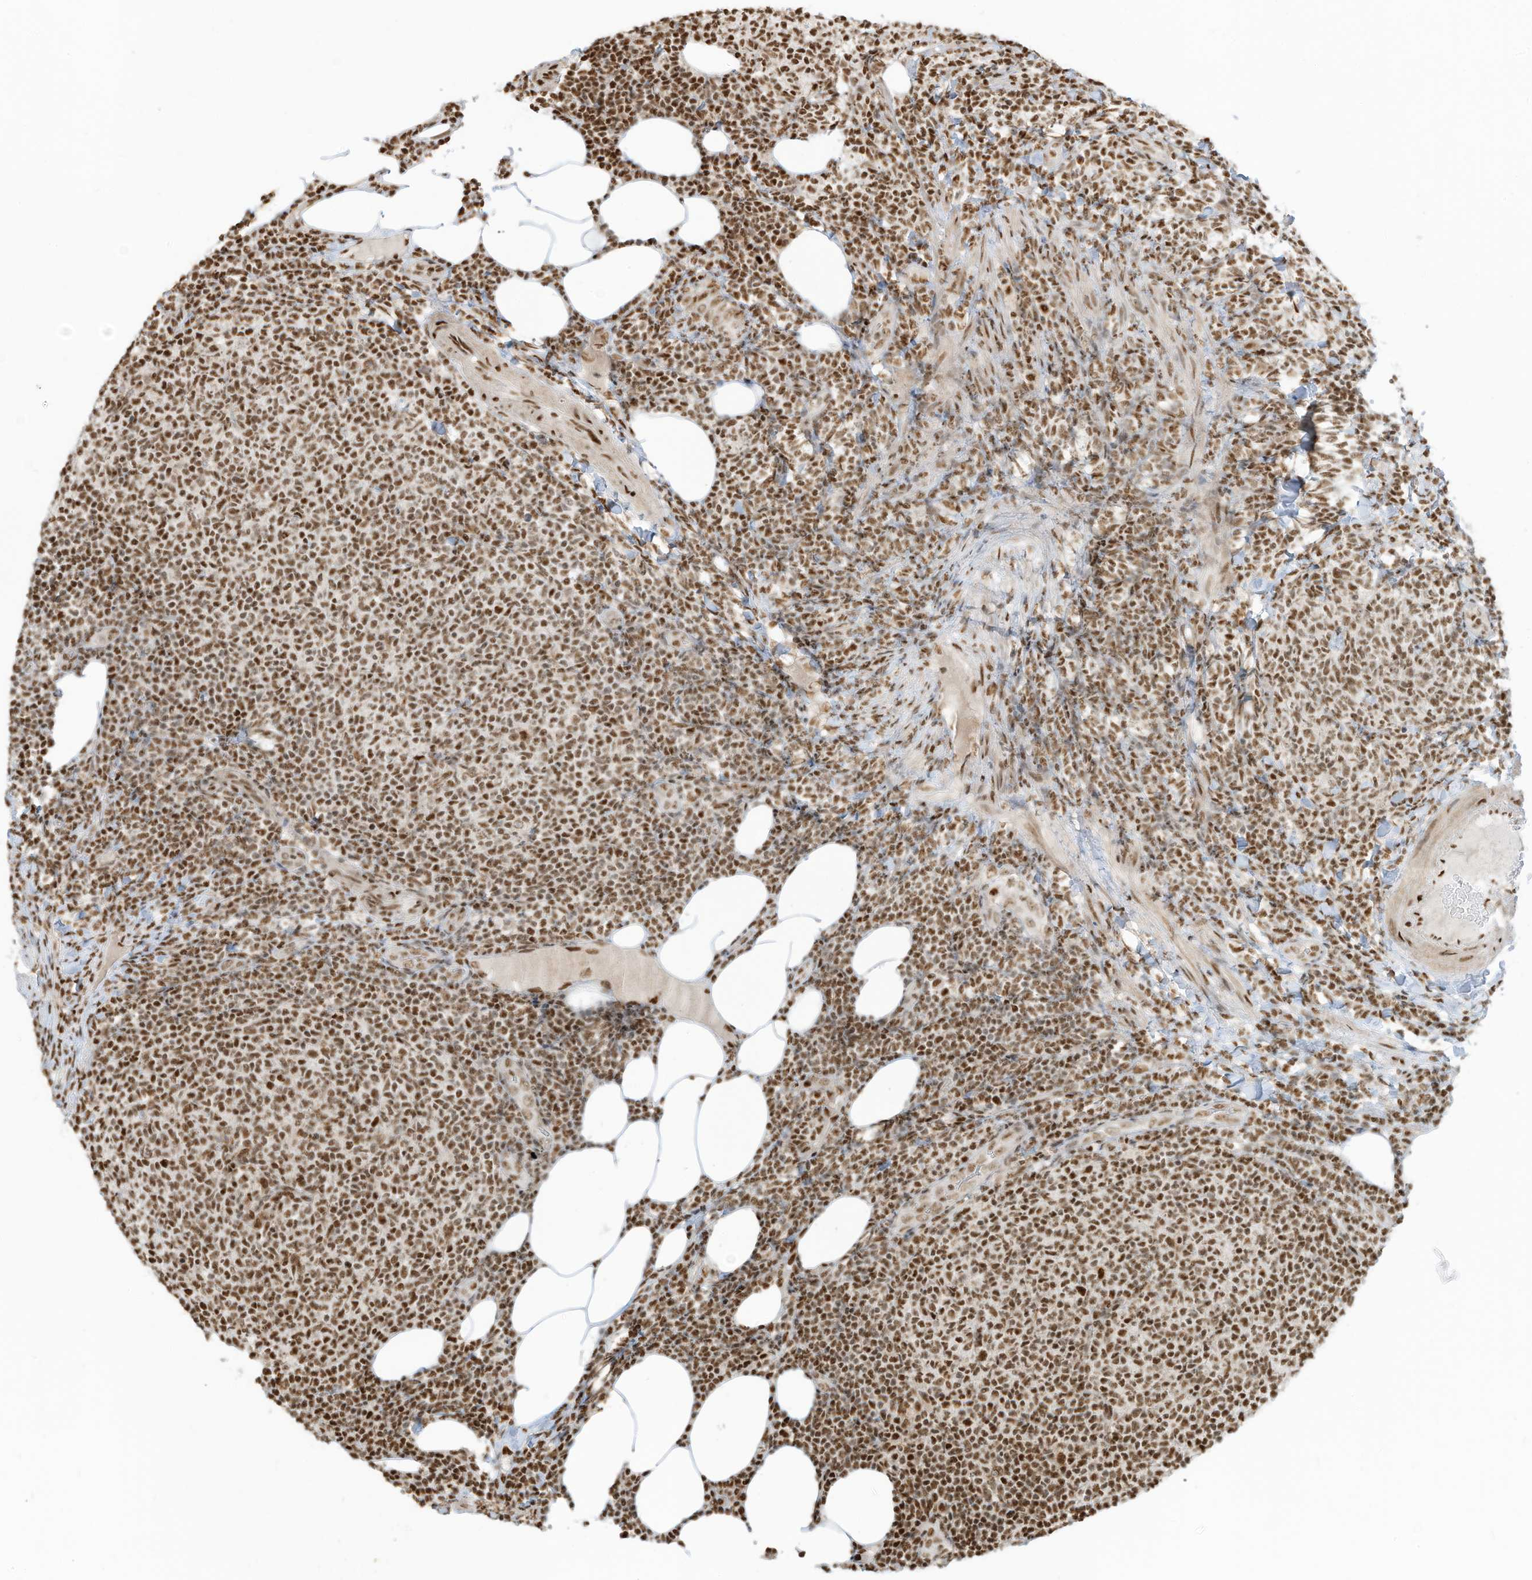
{"staining": {"intensity": "moderate", "quantity": ">75%", "location": "nuclear"}, "tissue": "lymphoma", "cell_type": "Tumor cells", "image_type": "cancer", "snomed": [{"axis": "morphology", "description": "Malignant lymphoma, non-Hodgkin's type, Low grade"}, {"axis": "topography", "description": "Lymph node"}], "caption": "A photomicrograph of human lymphoma stained for a protein displays moderate nuclear brown staining in tumor cells.", "gene": "SAMD15", "patient": {"sex": "male", "age": 66}}